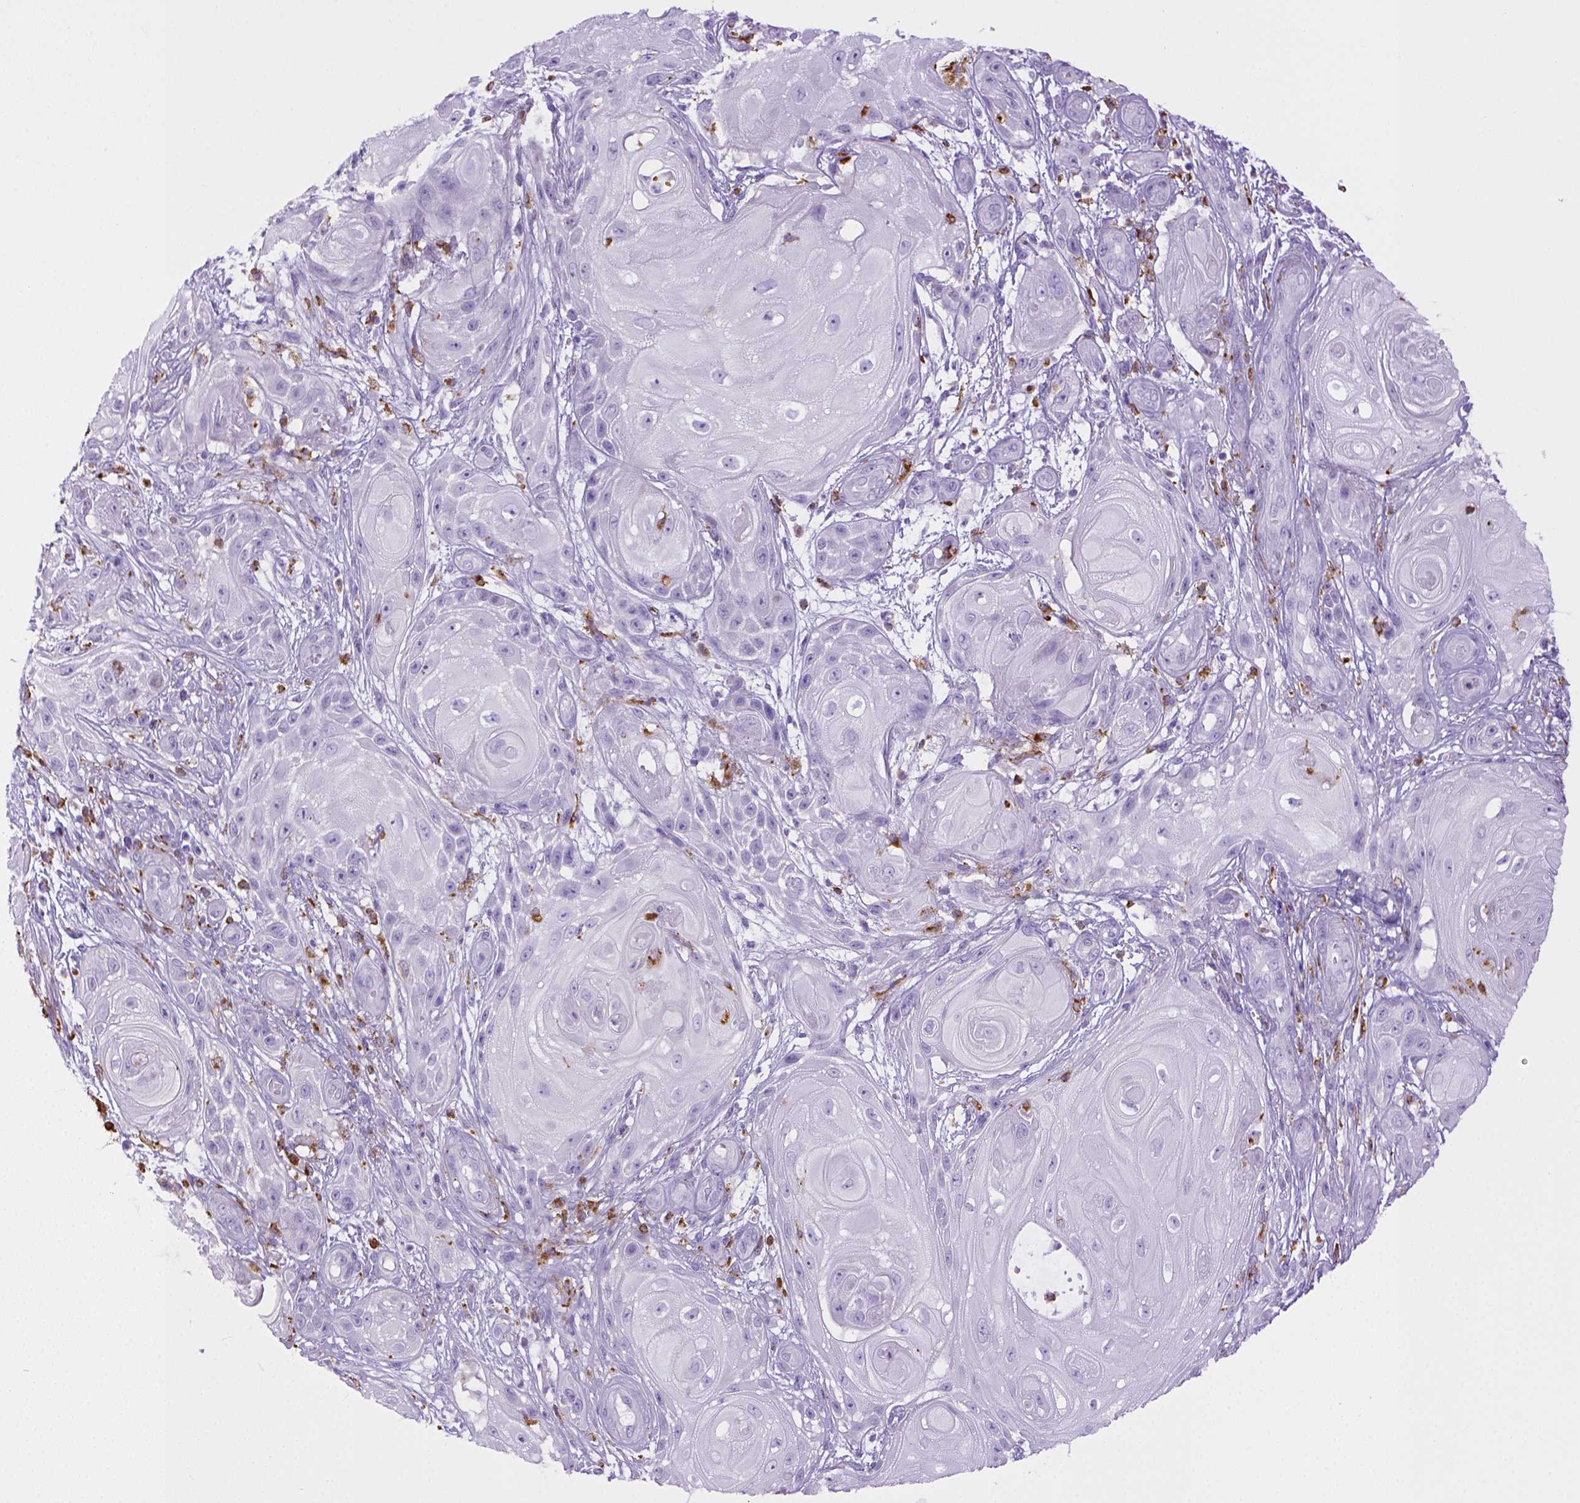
{"staining": {"intensity": "negative", "quantity": "none", "location": "none"}, "tissue": "skin cancer", "cell_type": "Tumor cells", "image_type": "cancer", "snomed": [{"axis": "morphology", "description": "Squamous cell carcinoma, NOS"}, {"axis": "topography", "description": "Skin"}], "caption": "The IHC histopathology image has no significant staining in tumor cells of squamous cell carcinoma (skin) tissue.", "gene": "CD68", "patient": {"sex": "male", "age": 62}}